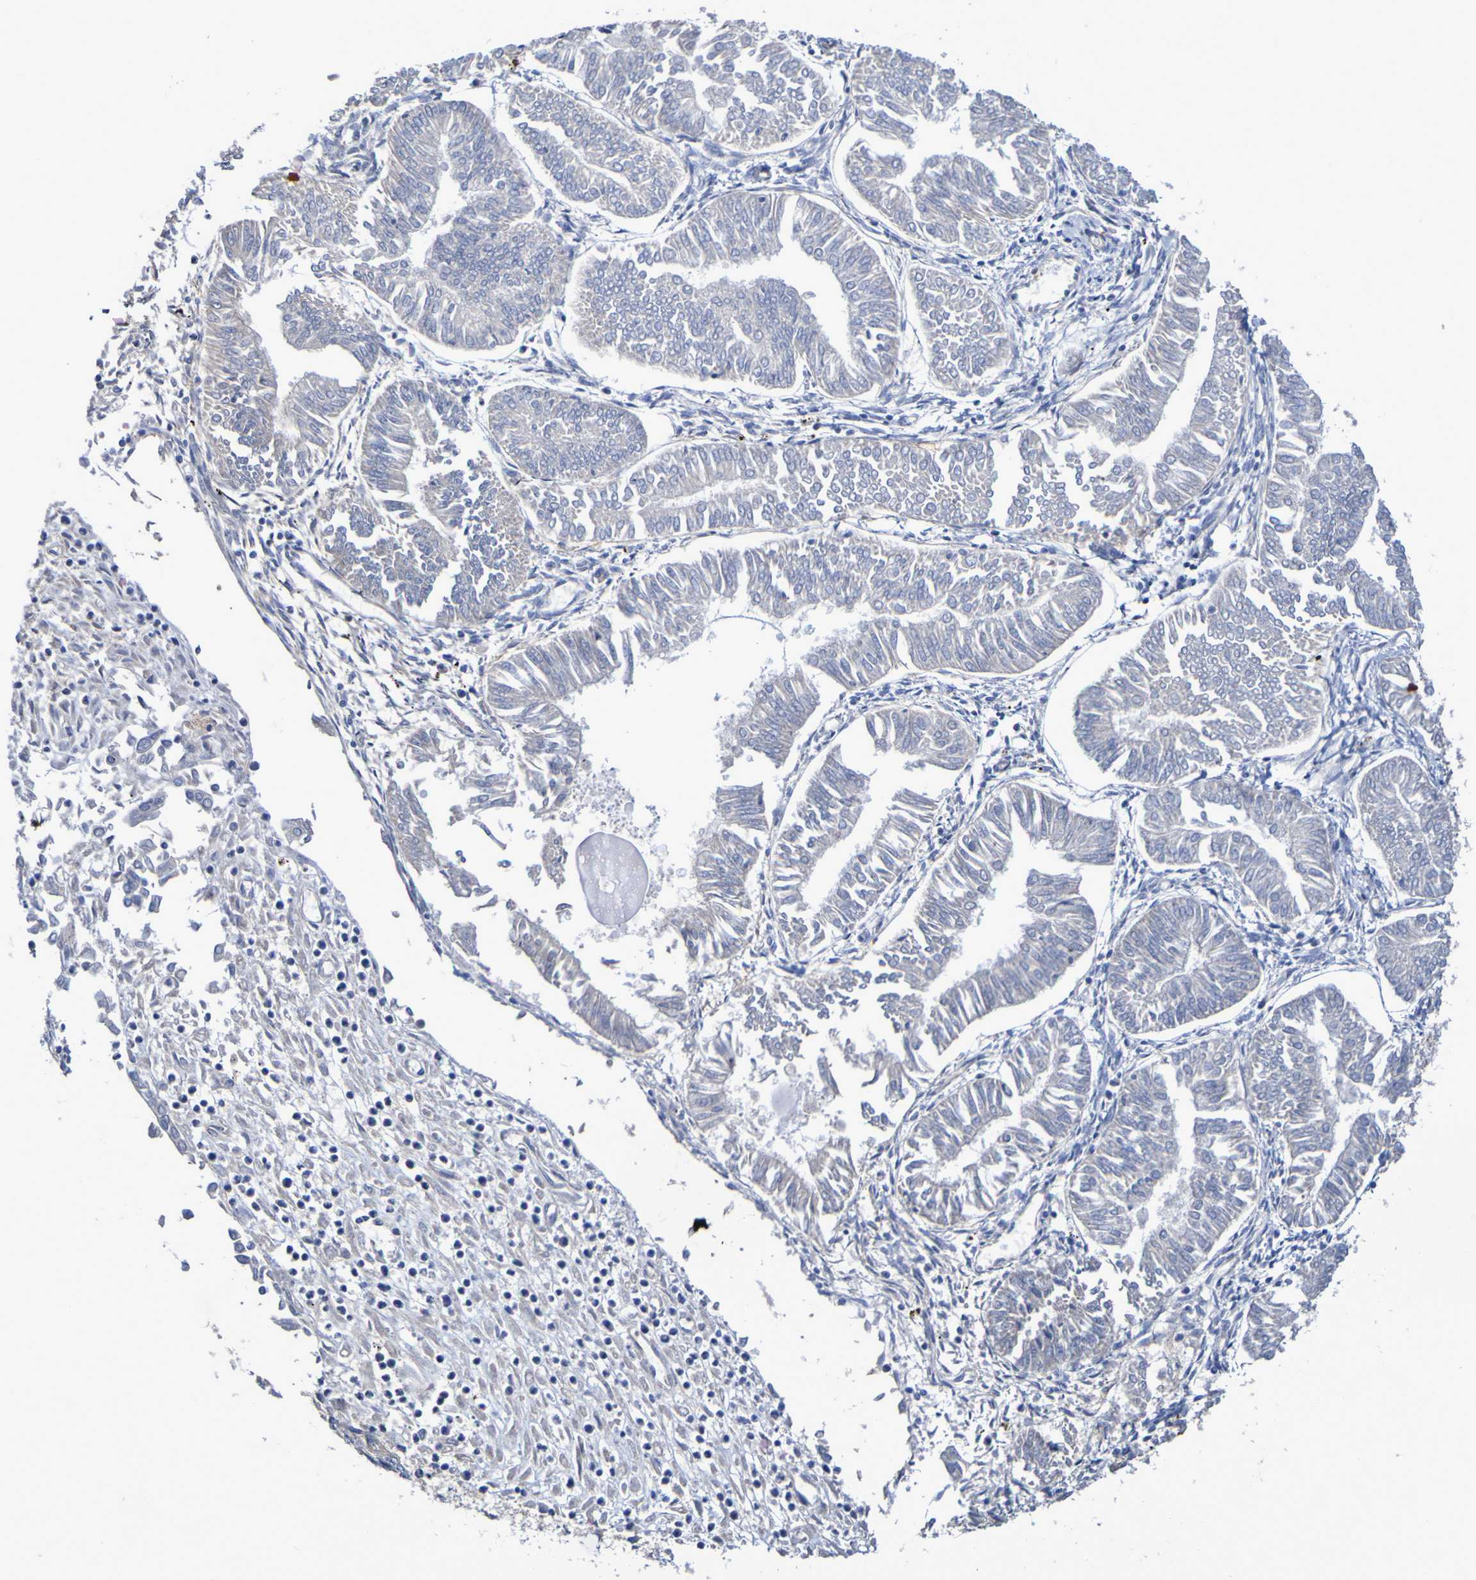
{"staining": {"intensity": "negative", "quantity": "none", "location": "none"}, "tissue": "endometrial cancer", "cell_type": "Tumor cells", "image_type": "cancer", "snomed": [{"axis": "morphology", "description": "Adenocarcinoma, NOS"}, {"axis": "topography", "description": "Endometrium"}], "caption": "High power microscopy image of an immunohistochemistry micrograph of endometrial cancer (adenocarcinoma), revealing no significant expression in tumor cells.", "gene": "SRPRB", "patient": {"sex": "female", "age": 53}}